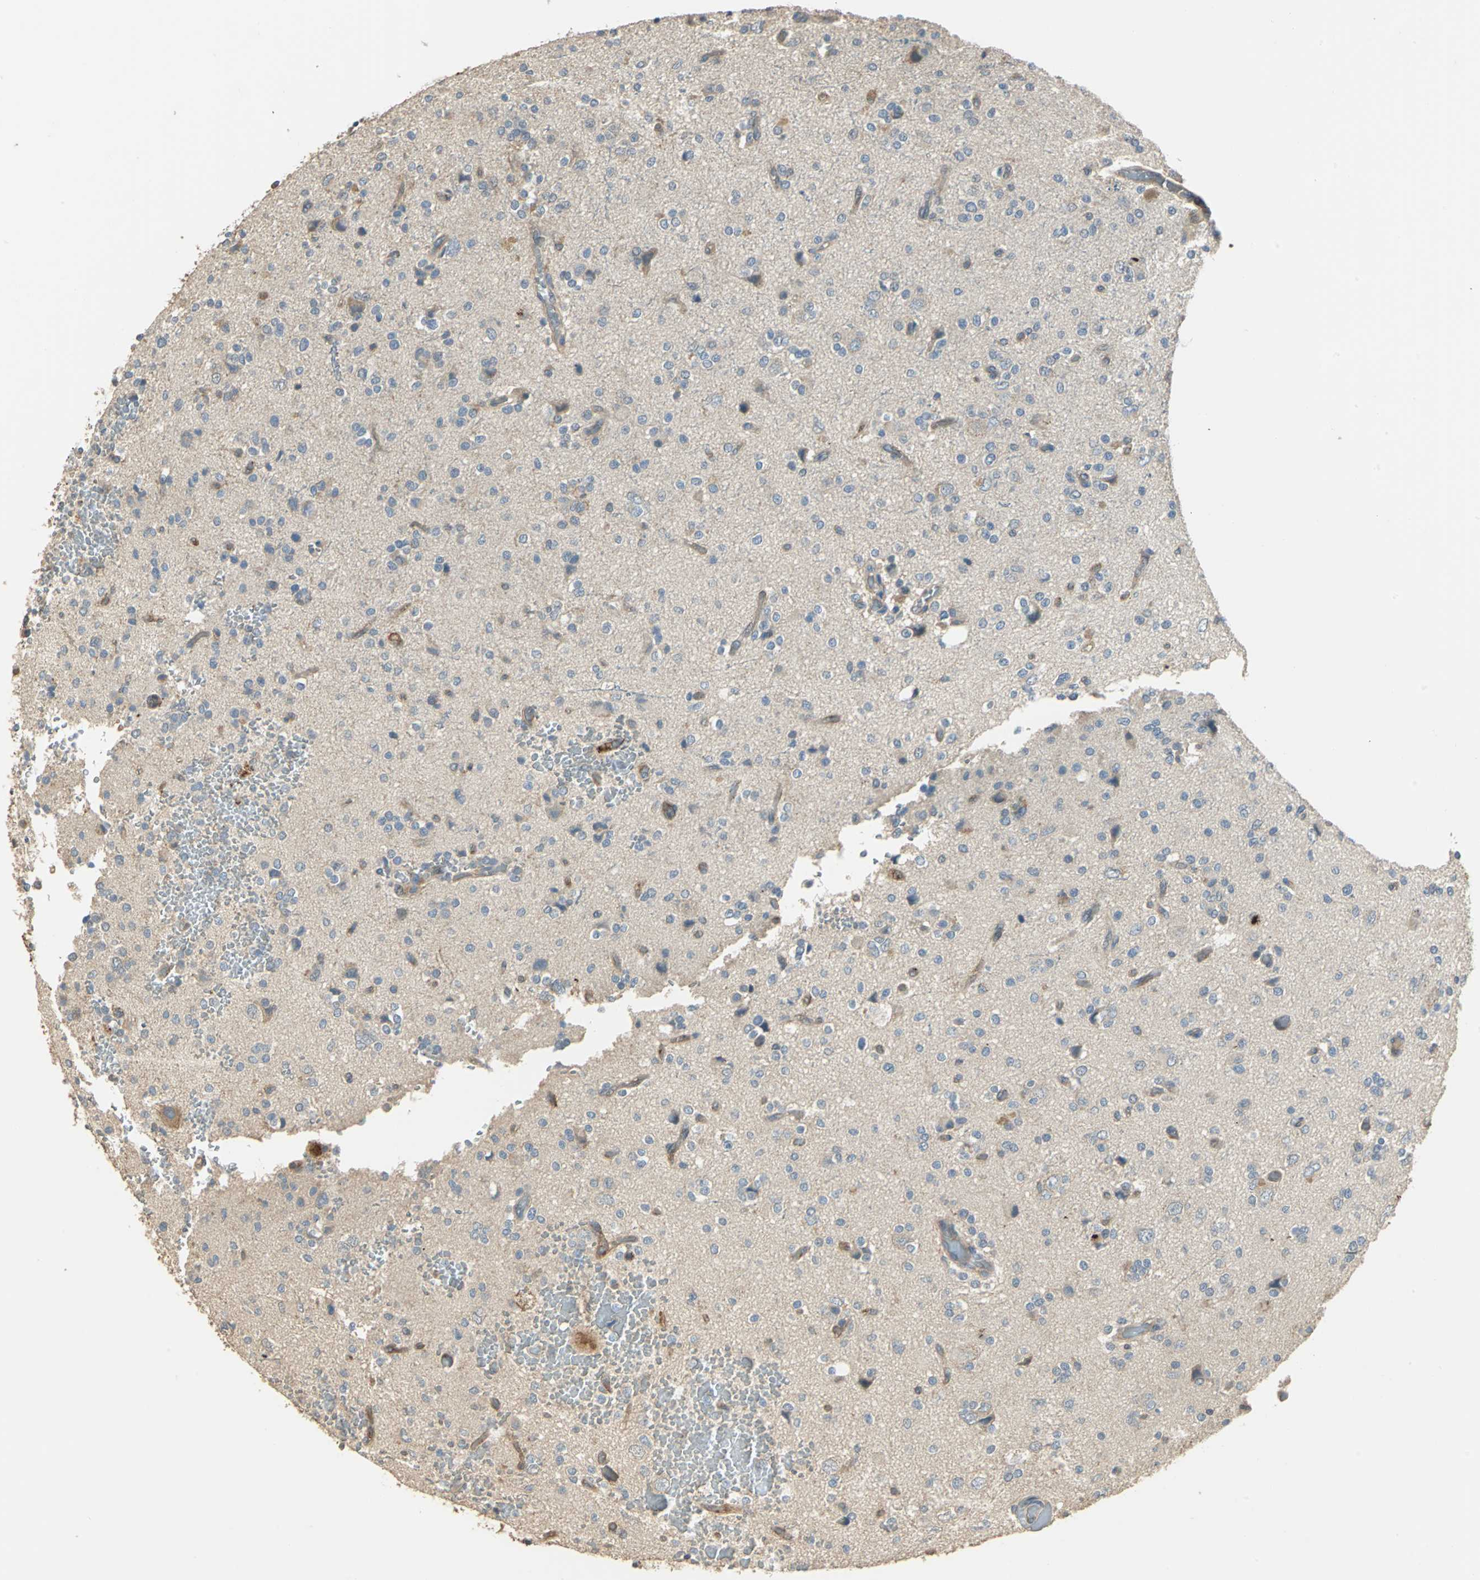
{"staining": {"intensity": "weak", "quantity": "25%-75%", "location": "cytoplasmic/membranous"}, "tissue": "glioma", "cell_type": "Tumor cells", "image_type": "cancer", "snomed": [{"axis": "morphology", "description": "Glioma, malignant, High grade"}, {"axis": "topography", "description": "Brain"}], "caption": "The image demonstrates a brown stain indicating the presence of a protein in the cytoplasmic/membranous of tumor cells in glioma.", "gene": "RAPGEF1", "patient": {"sex": "male", "age": 47}}